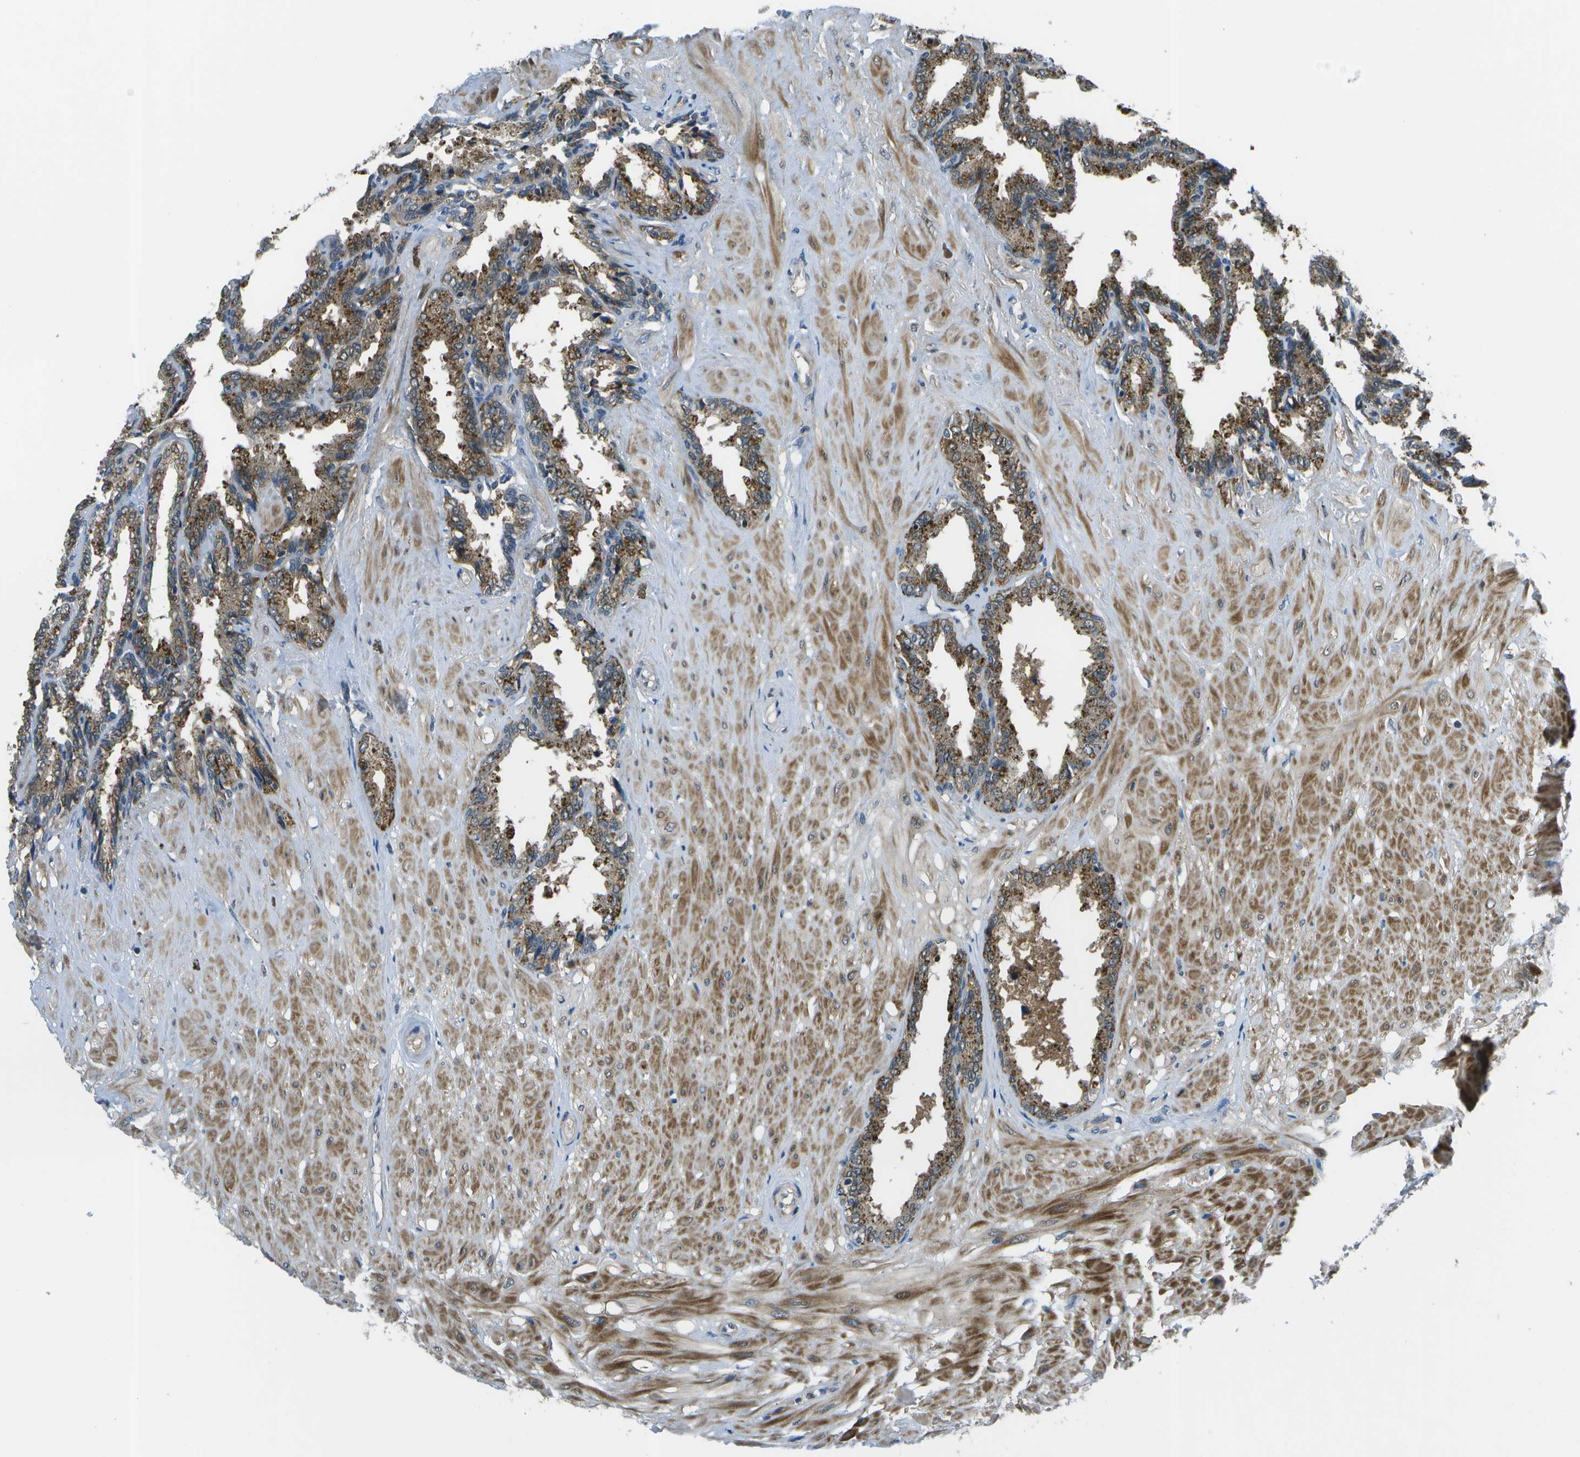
{"staining": {"intensity": "moderate", "quantity": ">75%", "location": "cytoplasmic/membranous"}, "tissue": "seminal vesicle", "cell_type": "Glandular cells", "image_type": "normal", "snomed": [{"axis": "morphology", "description": "Normal tissue, NOS"}, {"axis": "topography", "description": "Seminal veicle"}], "caption": "Moderate cytoplasmic/membranous positivity is present in approximately >75% of glandular cells in unremarkable seminal vesicle. The staining was performed using DAB (3,3'-diaminobenzidine) to visualize the protein expression in brown, while the nuclei were stained in blue with hematoxylin (Magnification: 20x).", "gene": "ENPP5", "patient": {"sex": "male", "age": 46}}